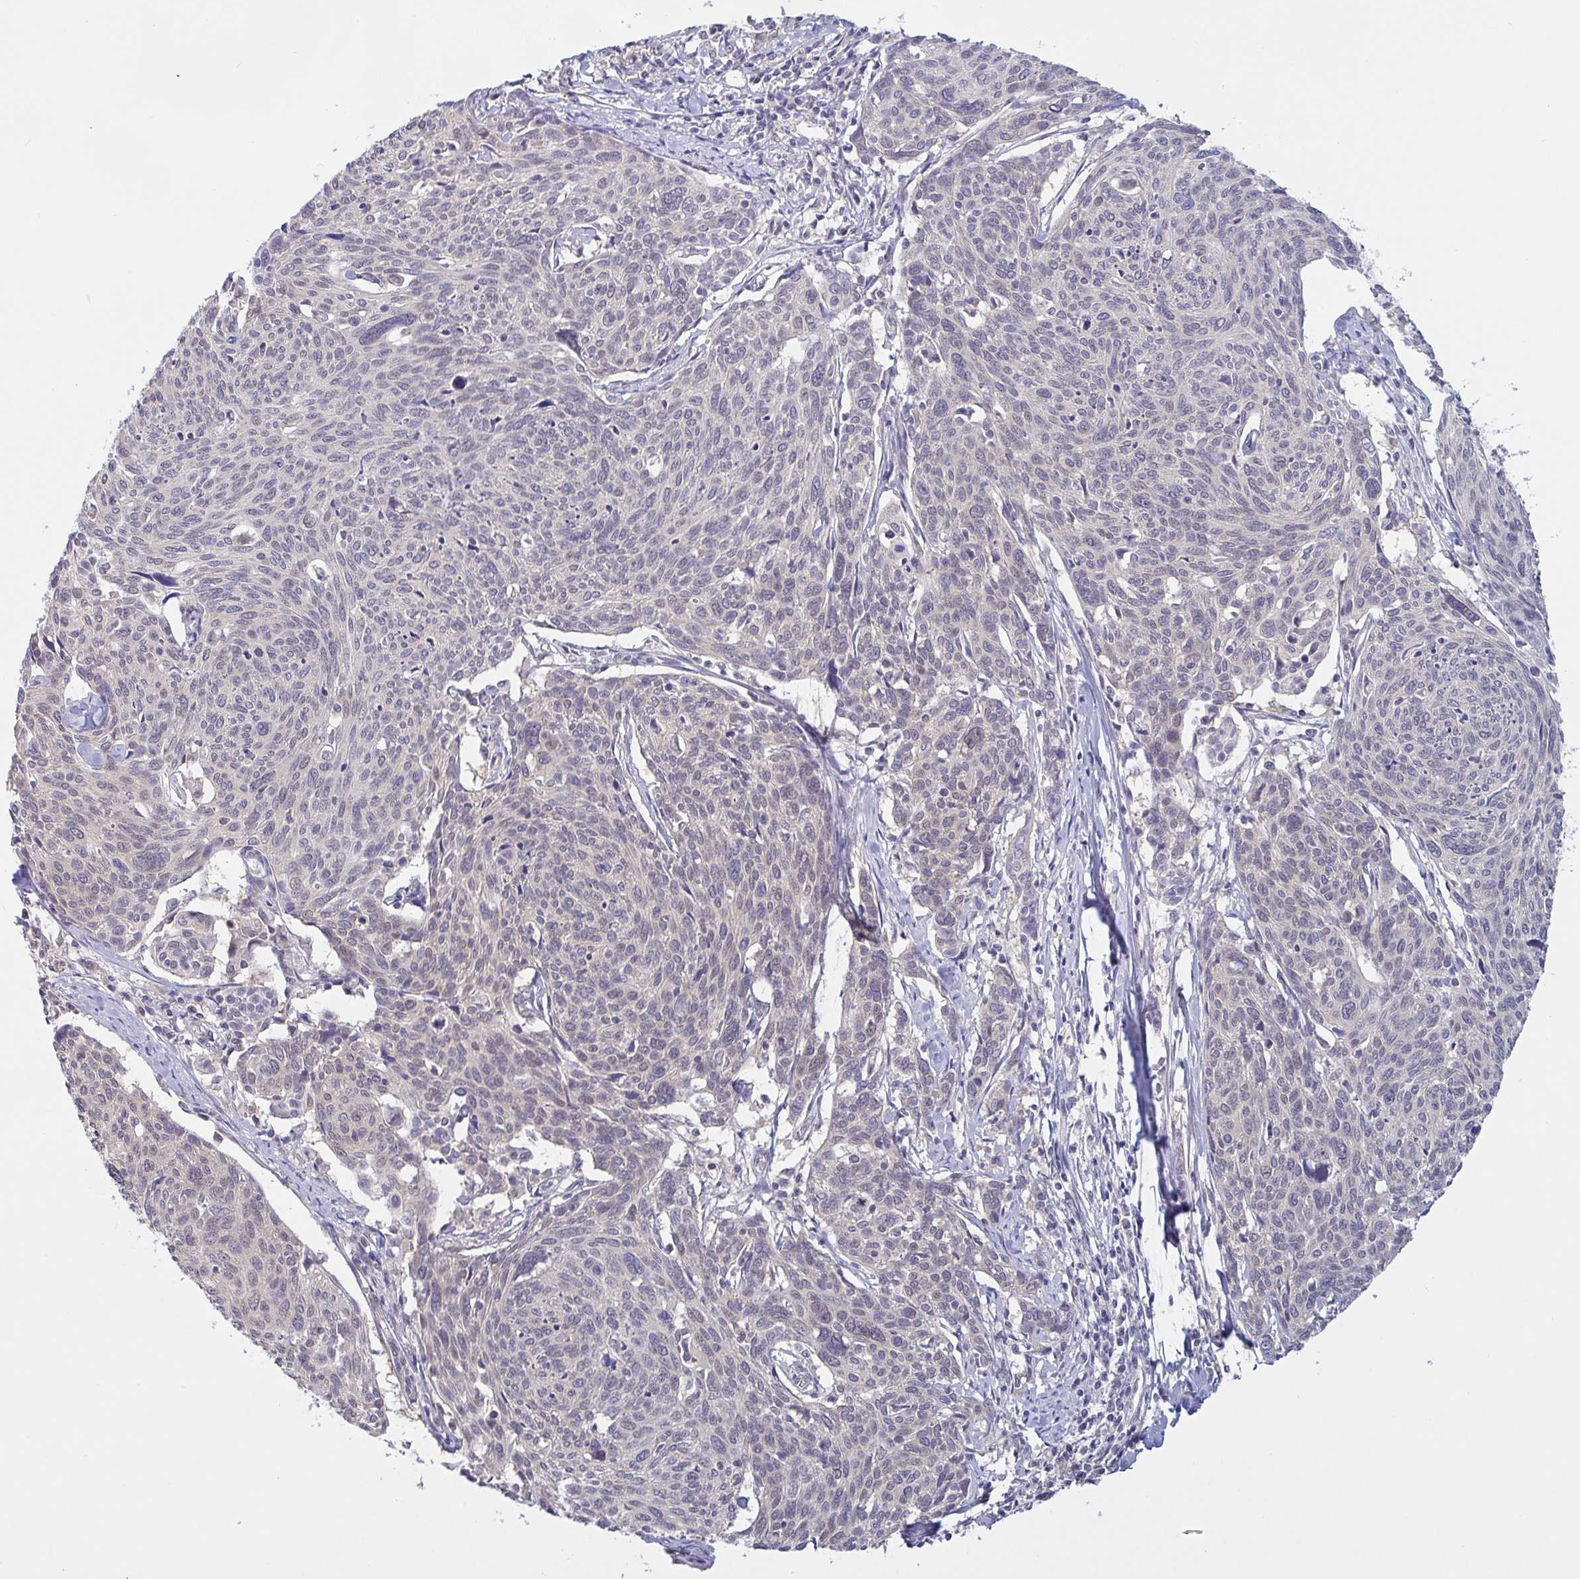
{"staining": {"intensity": "weak", "quantity": "<25%", "location": "cytoplasmic/membranous"}, "tissue": "cervical cancer", "cell_type": "Tumor cells", "image_type": "cancer", "snomed": [{"axis": "morphology", "description": "Squamous cell carcinoma, NOS"}, {"axis": "topography", "description": "Cervix"}], "caption": "A high-resolution histopathology image shows immunohistochemistry staining of cervical cancer (squamous cell carcinoma), which shows no significant staining in tumor cells.", "gene": "HYPK", "patient": {"sex": "female", "age": 49}}